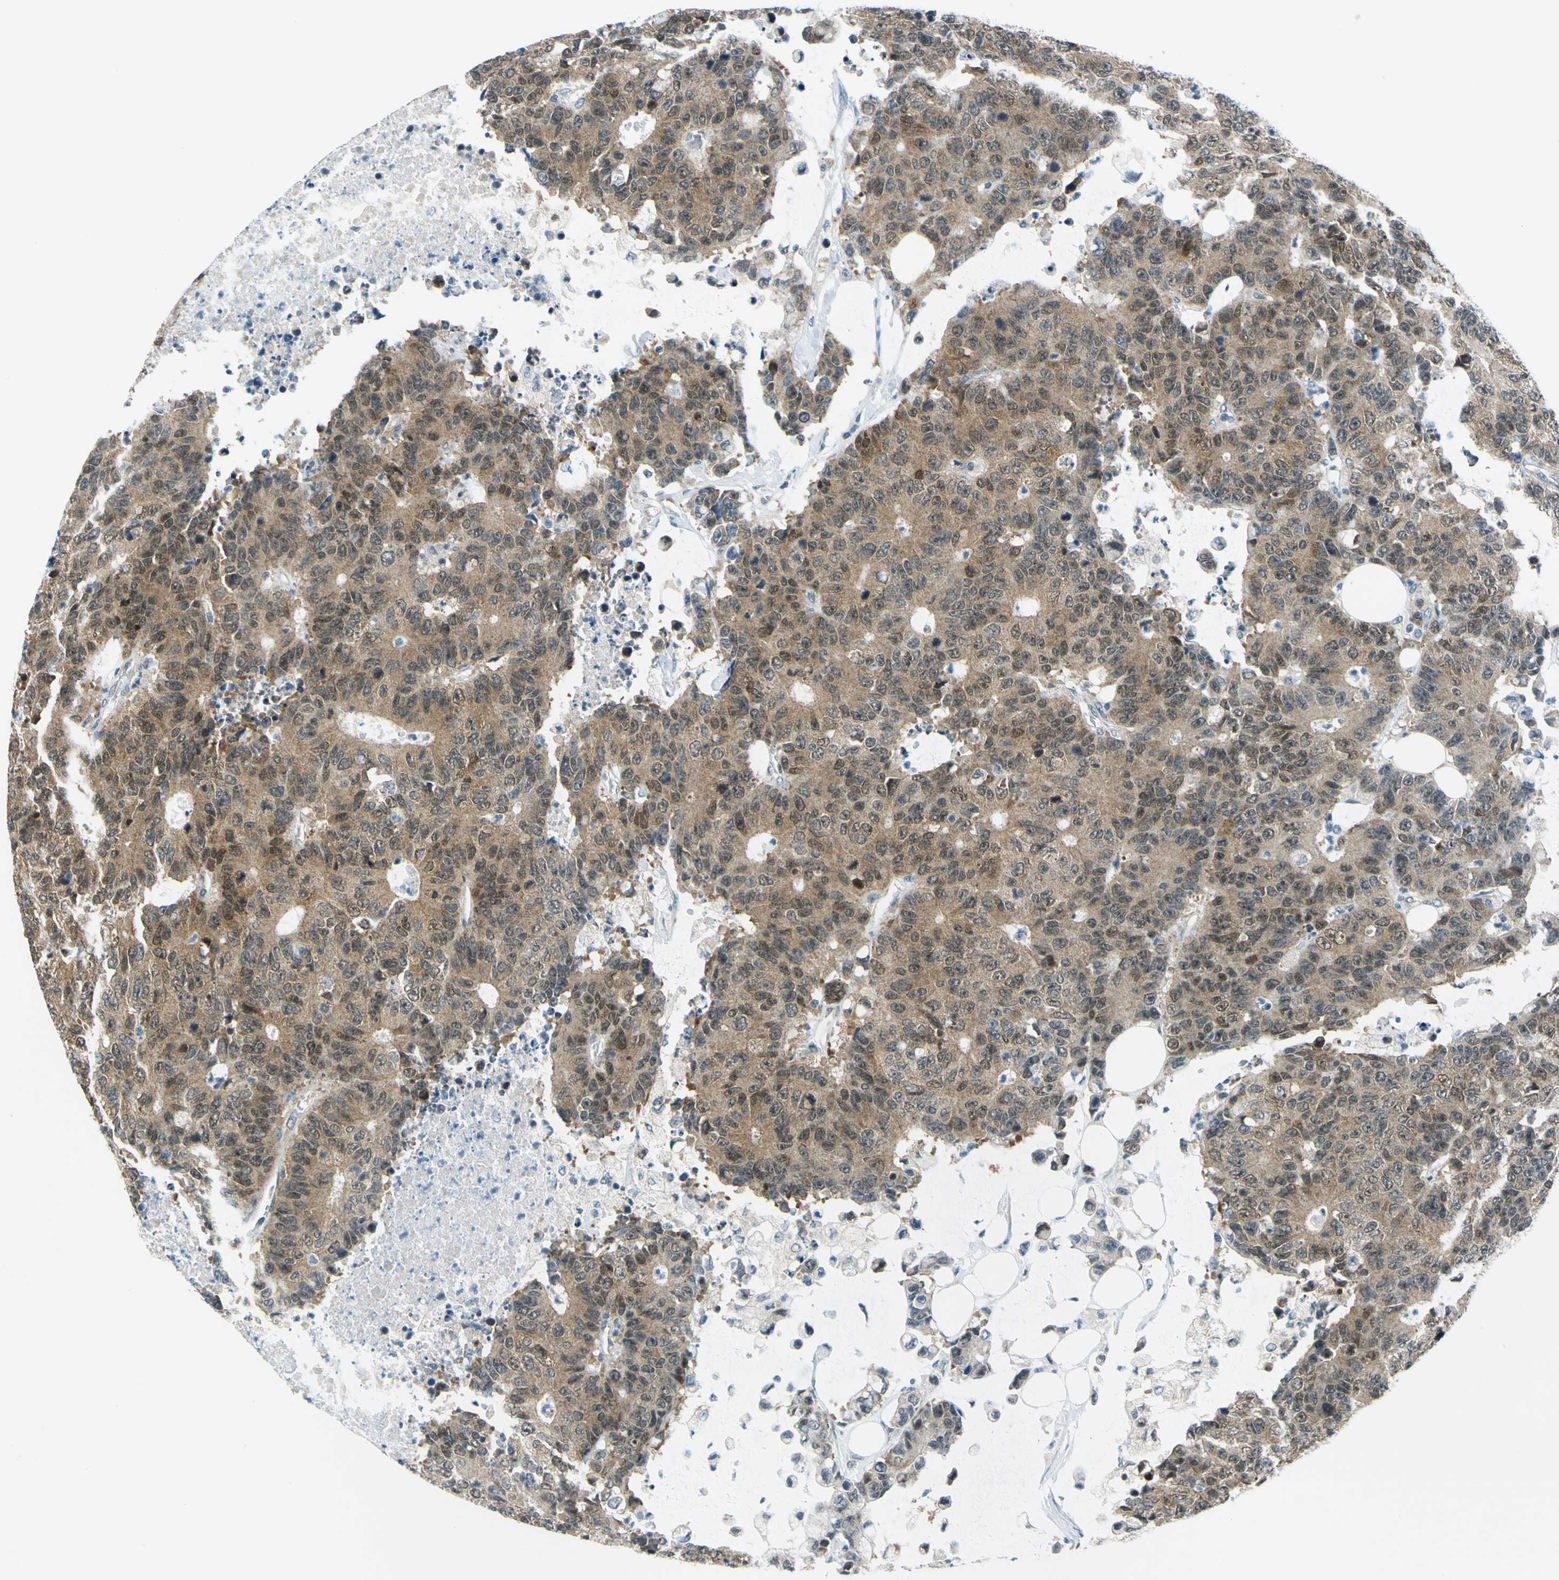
{"staining": {"intensity": "moderate", "quantity": ">75%", "location": "cytoplasmic/membranous"}, "tissue": "colorectal cancer", "cell_type": "Tumor cells", "image_type": "cancer", "snomed": [{"axis": "morphology", "description": "Adenocarcinoma, NOS"}, {"axis": "topography", "description": "Colon"}], "caption": "DAB immunohistochemical staining of human colorectal cancer (adenocarcinoma) displays moderate cytoplasmic/membranous protein expression in approximately >75% of tumor cells.", "gene": "PIN1", "patient": {"sex": "female", "age": 86}}